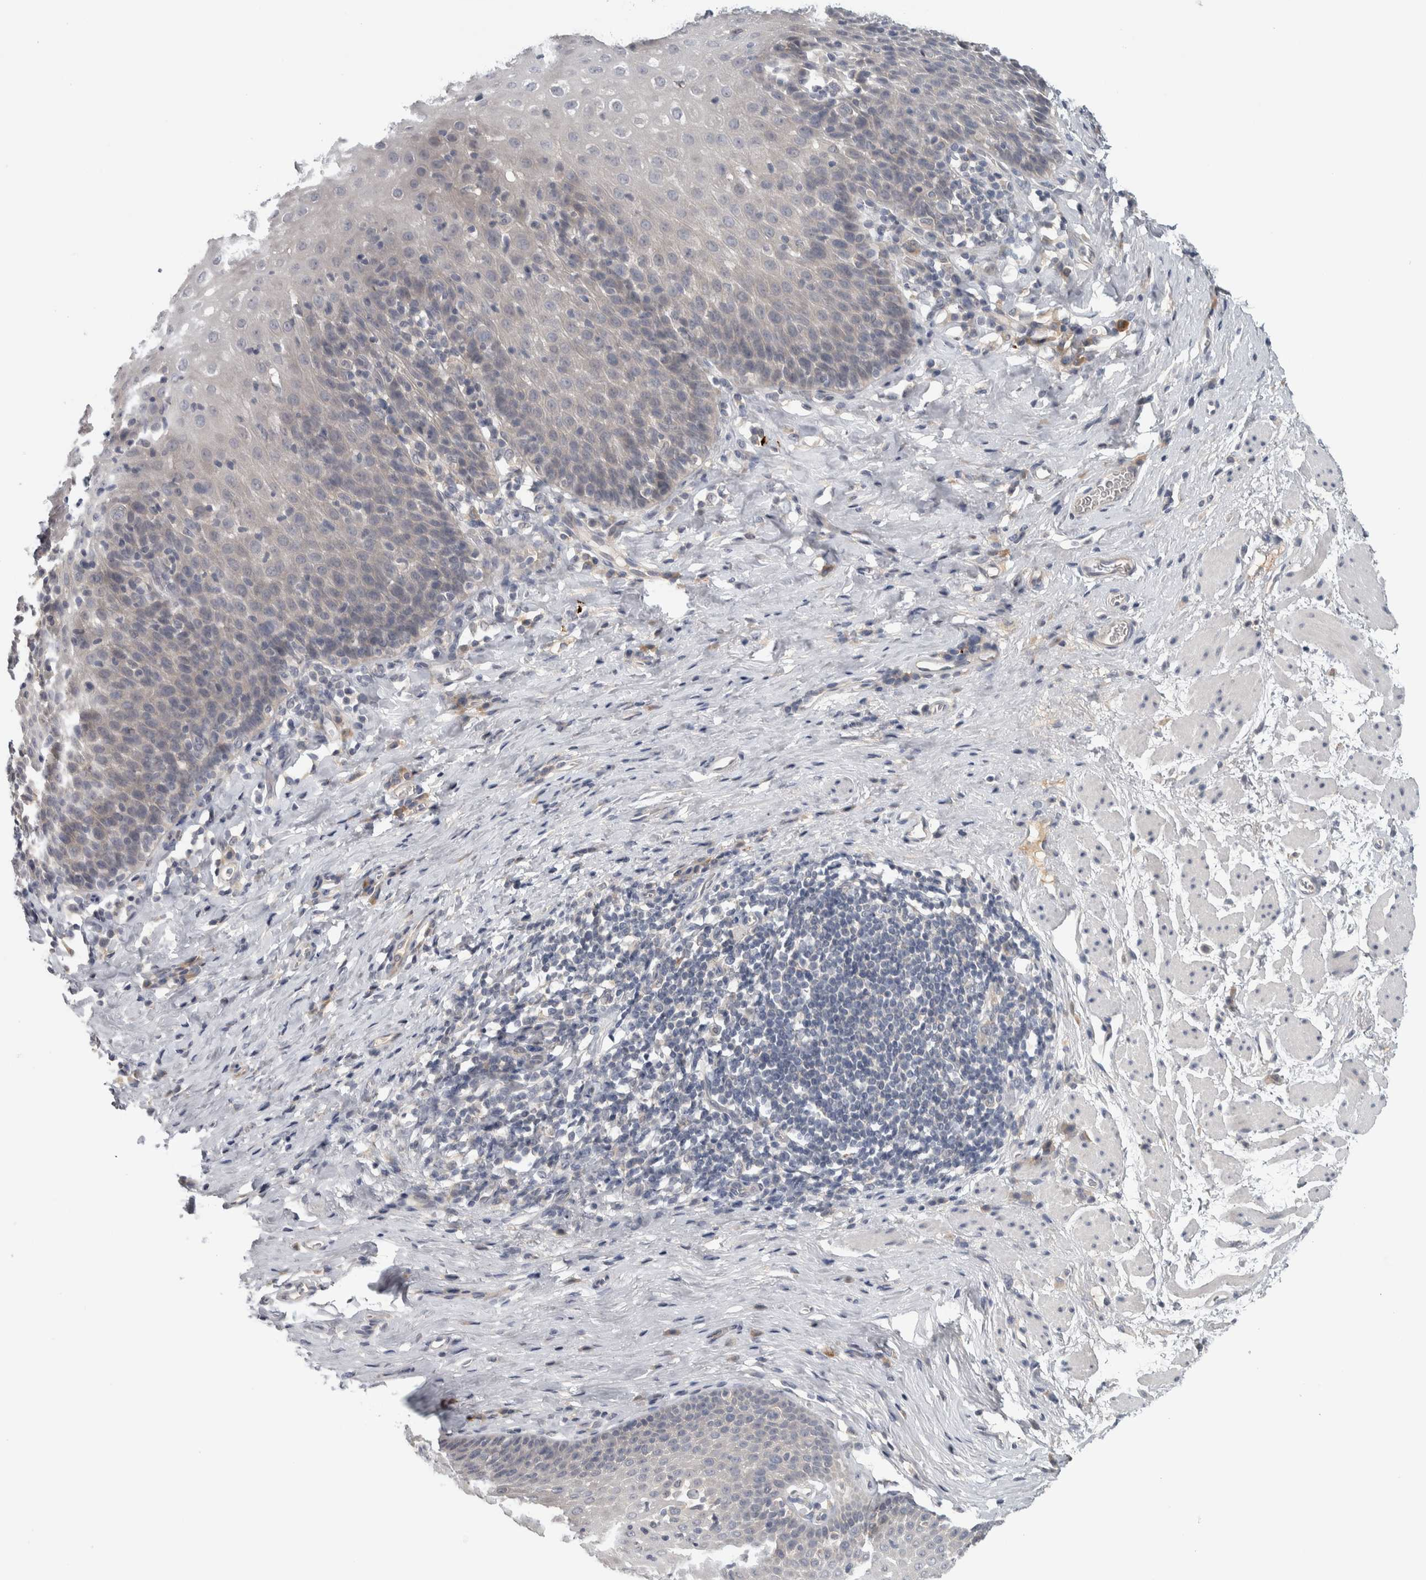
{"staining": {"intensity": "negative", "quantity": "none", "location": "none"}, "tissue": "esophagus", "cell_type": "Squamous epithelial cells", "image_type": "normal", "snomed": [{"axis": "morphology", "description": "Normal tissue, NOS"}, {"axis": "topography", "description": "Esophagus"}], "caption": "Immunohistochemical staining of unremarkable human esophagus displays no significant staining in squamous epithelial cells.", "gene": "ADPRM", "patient": {"sex": "female", "age": 61}}